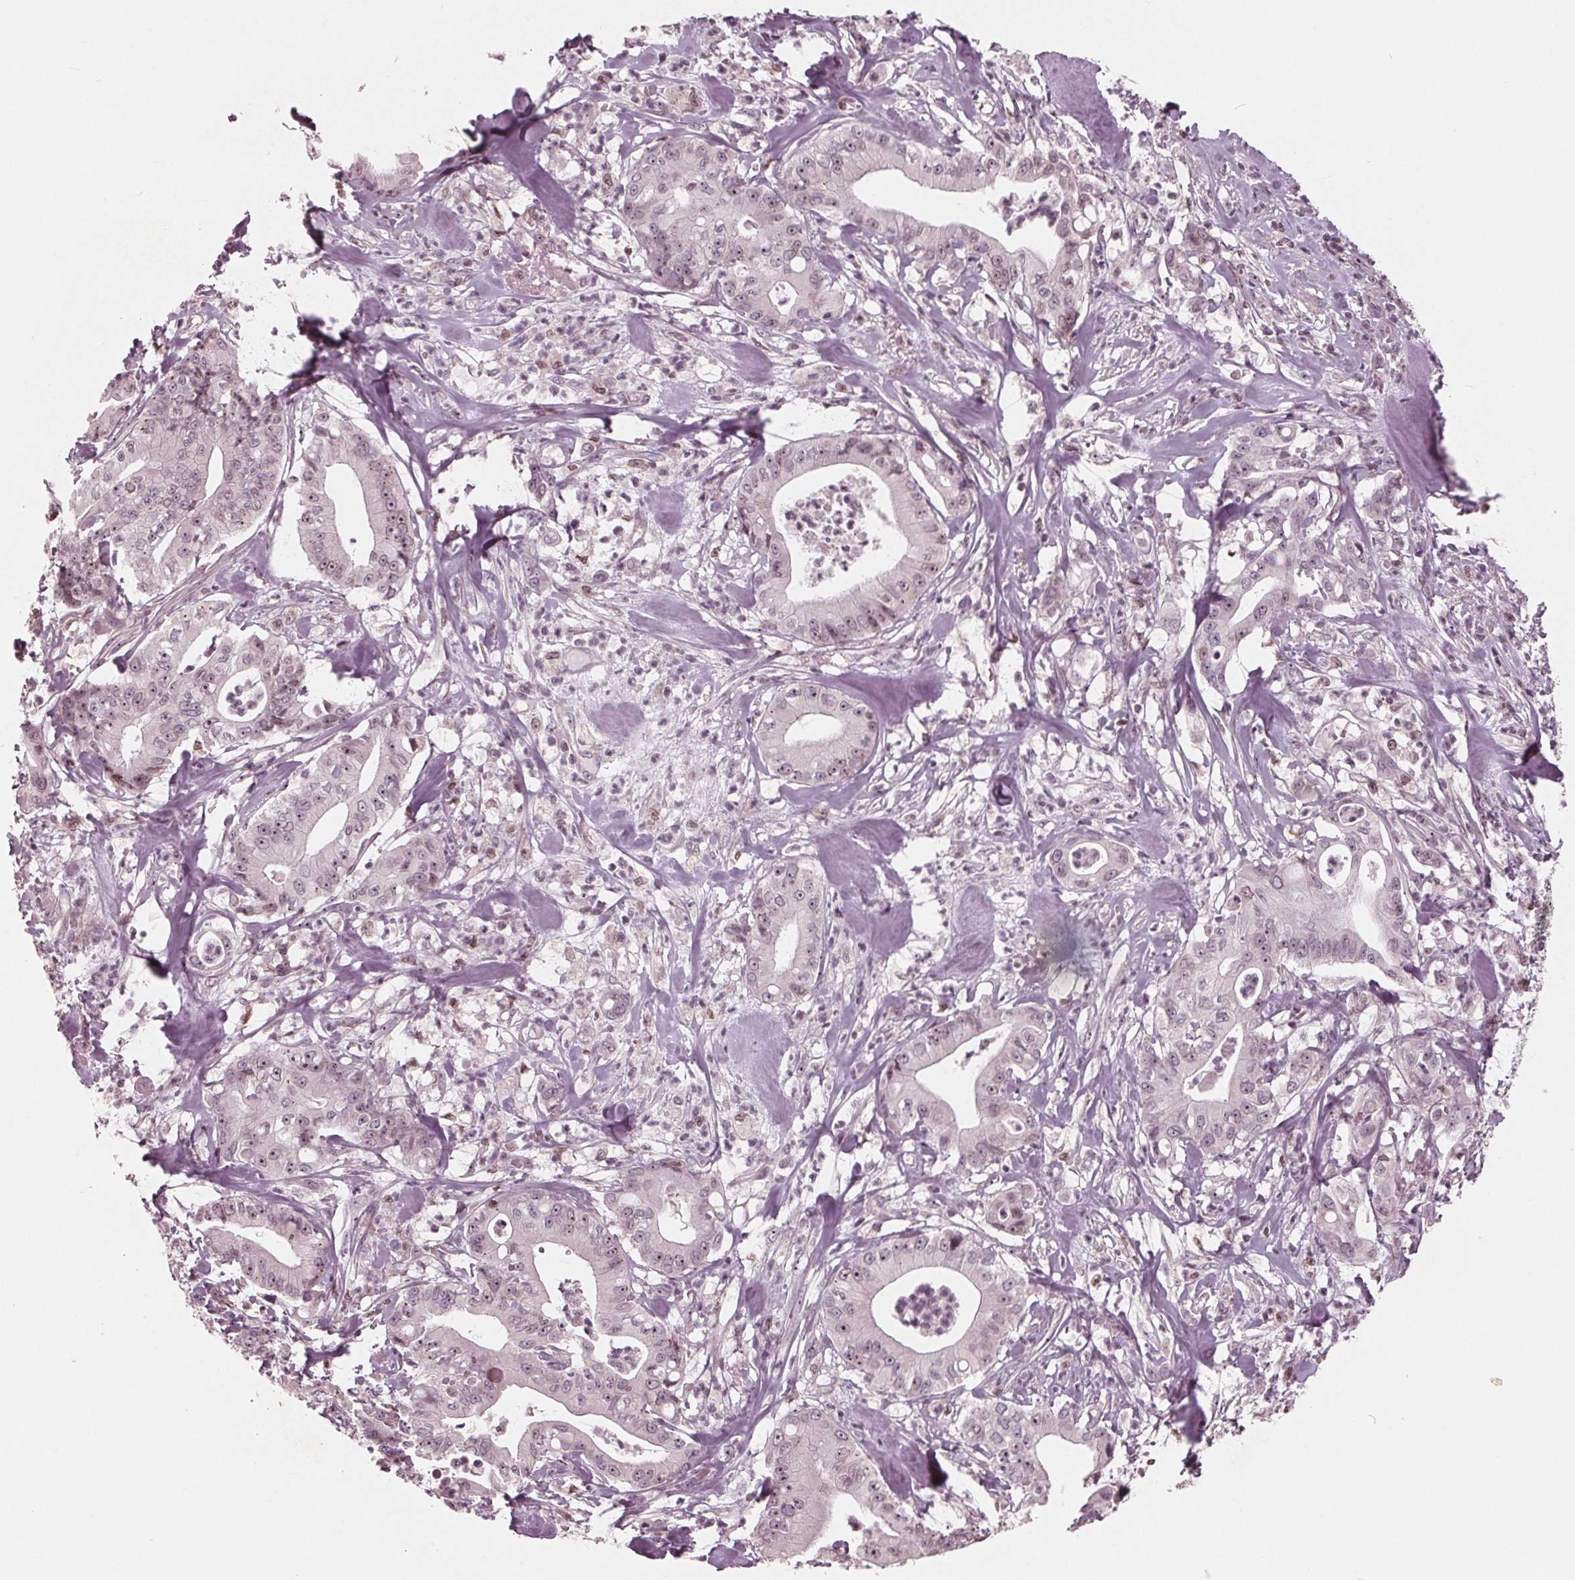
{"staining": {"intensity": "weak", "quantity": "<25%", "location": "cytoplasmic/membranous,nuclear"}, "tissue": "pancreatic cancer", "cell_type": "Tumor cells", "image_type": "cancer", "snomed": [{"axis": "morphology", "description": "Adenocarcinoma, NOS"}, {"axis": "topography", "description": "Pancreas"}], "caption": "The IHC micrograph has no significant staining in tumor cells of pancreatic cancer (adenocarcinoma) tissue. (Stains: DAB (3,3'-diaminobenzidine) immunohistochemistry with hematoxylin counter stain, Microscopy: brightfield microscopy at high magnification).", "gene": "NUP210", "patient": {"sex": "male", "age": 71}}